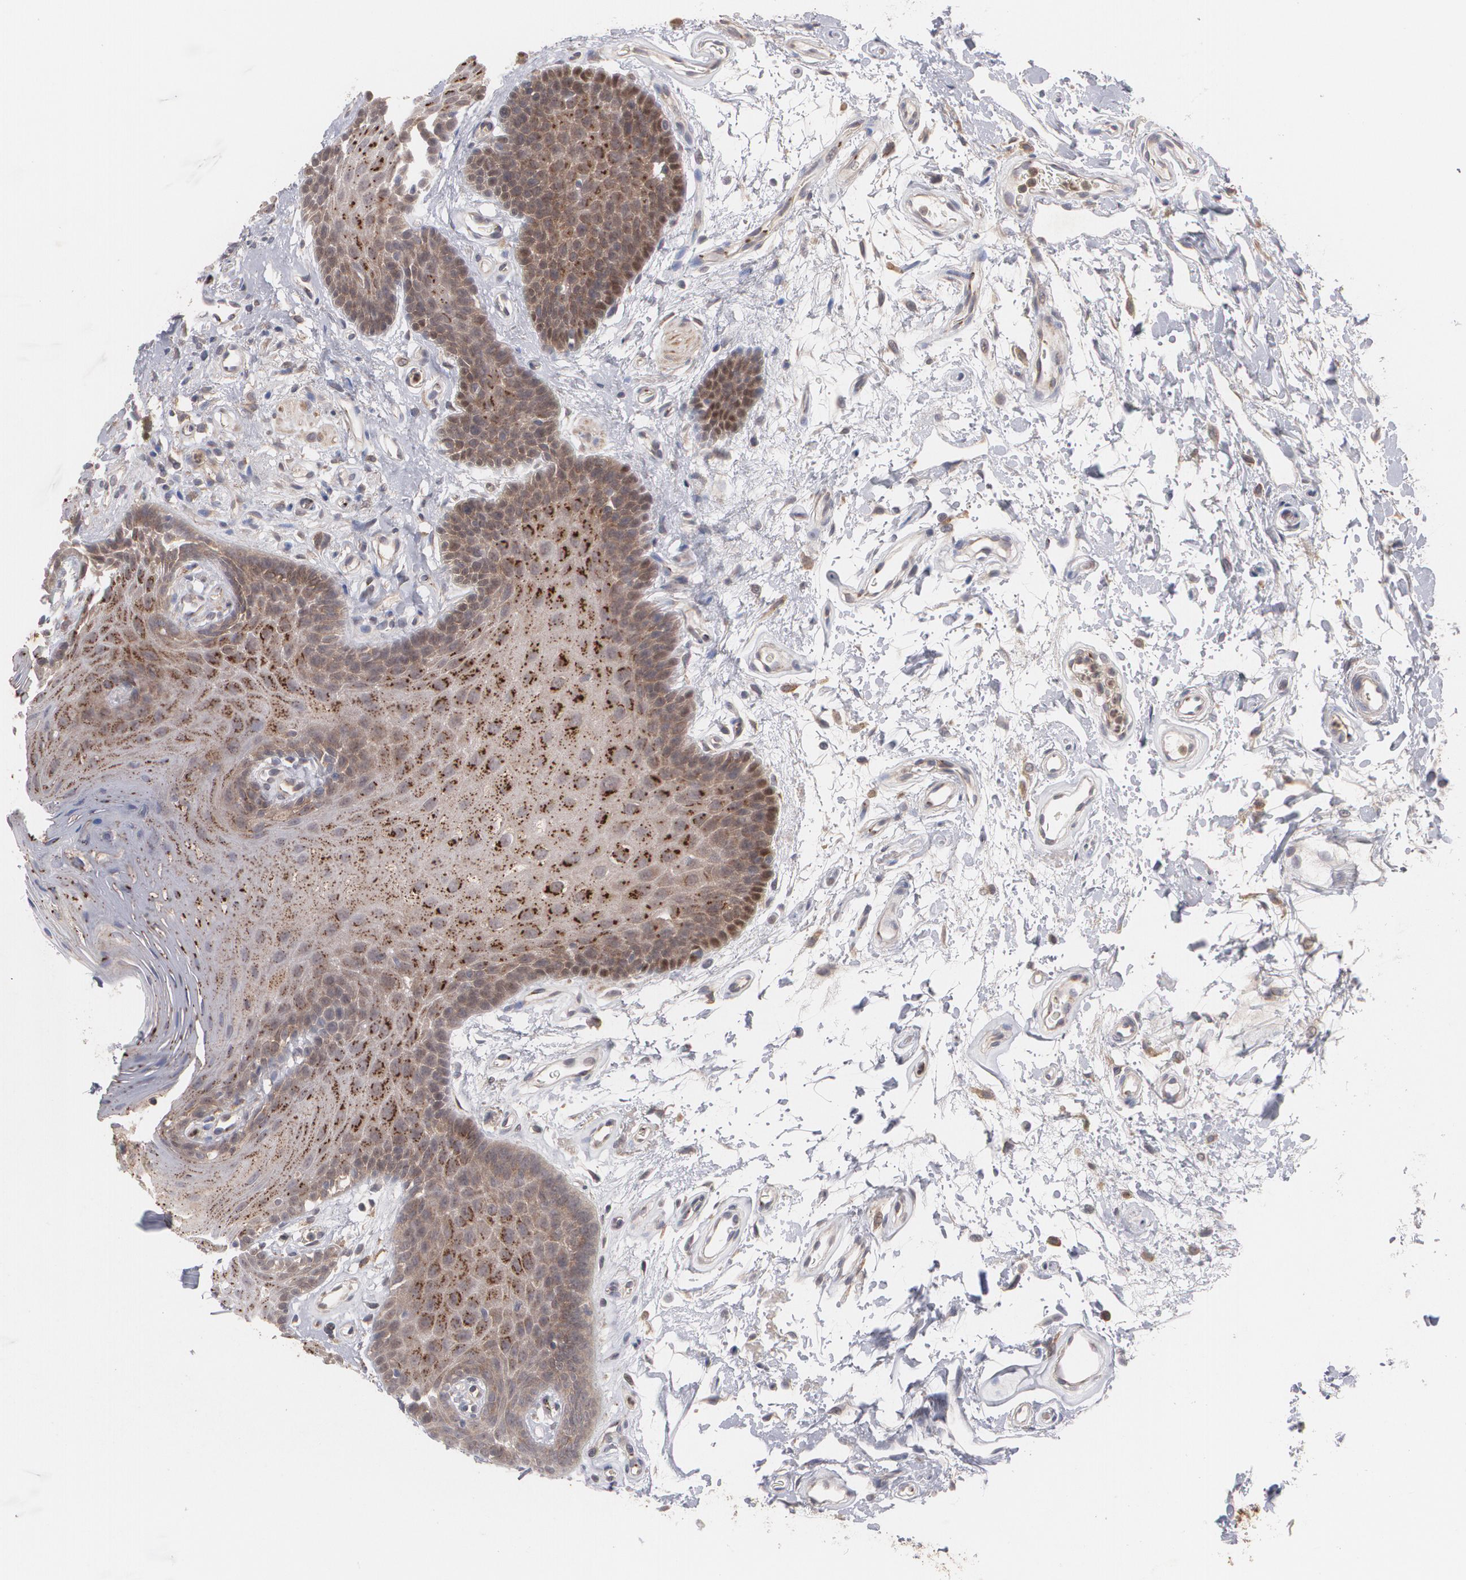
{"staining": {"intensity": "moderate", "quantity": "25%-75%", "location": "cytoplasmic/membranous"}, "tissue": "oral mucosa", "cell_type": "Squamous epithelial cells", "image_type": "normal", "snomed": [{"axis": "morphology", "description": "Normal tissue, NOS"}, {"axis": "topography", "description": "Oral tissue"}], "caption": "High-power microscopy captured an IHC histopathology image of benign oral mucosa, revealing moderate cytoplasmic/membranous staining in about 25%-75% of squamous epithelial cells.", "gene": "HTT", "patient": {"sex": "male", "age": 62}}